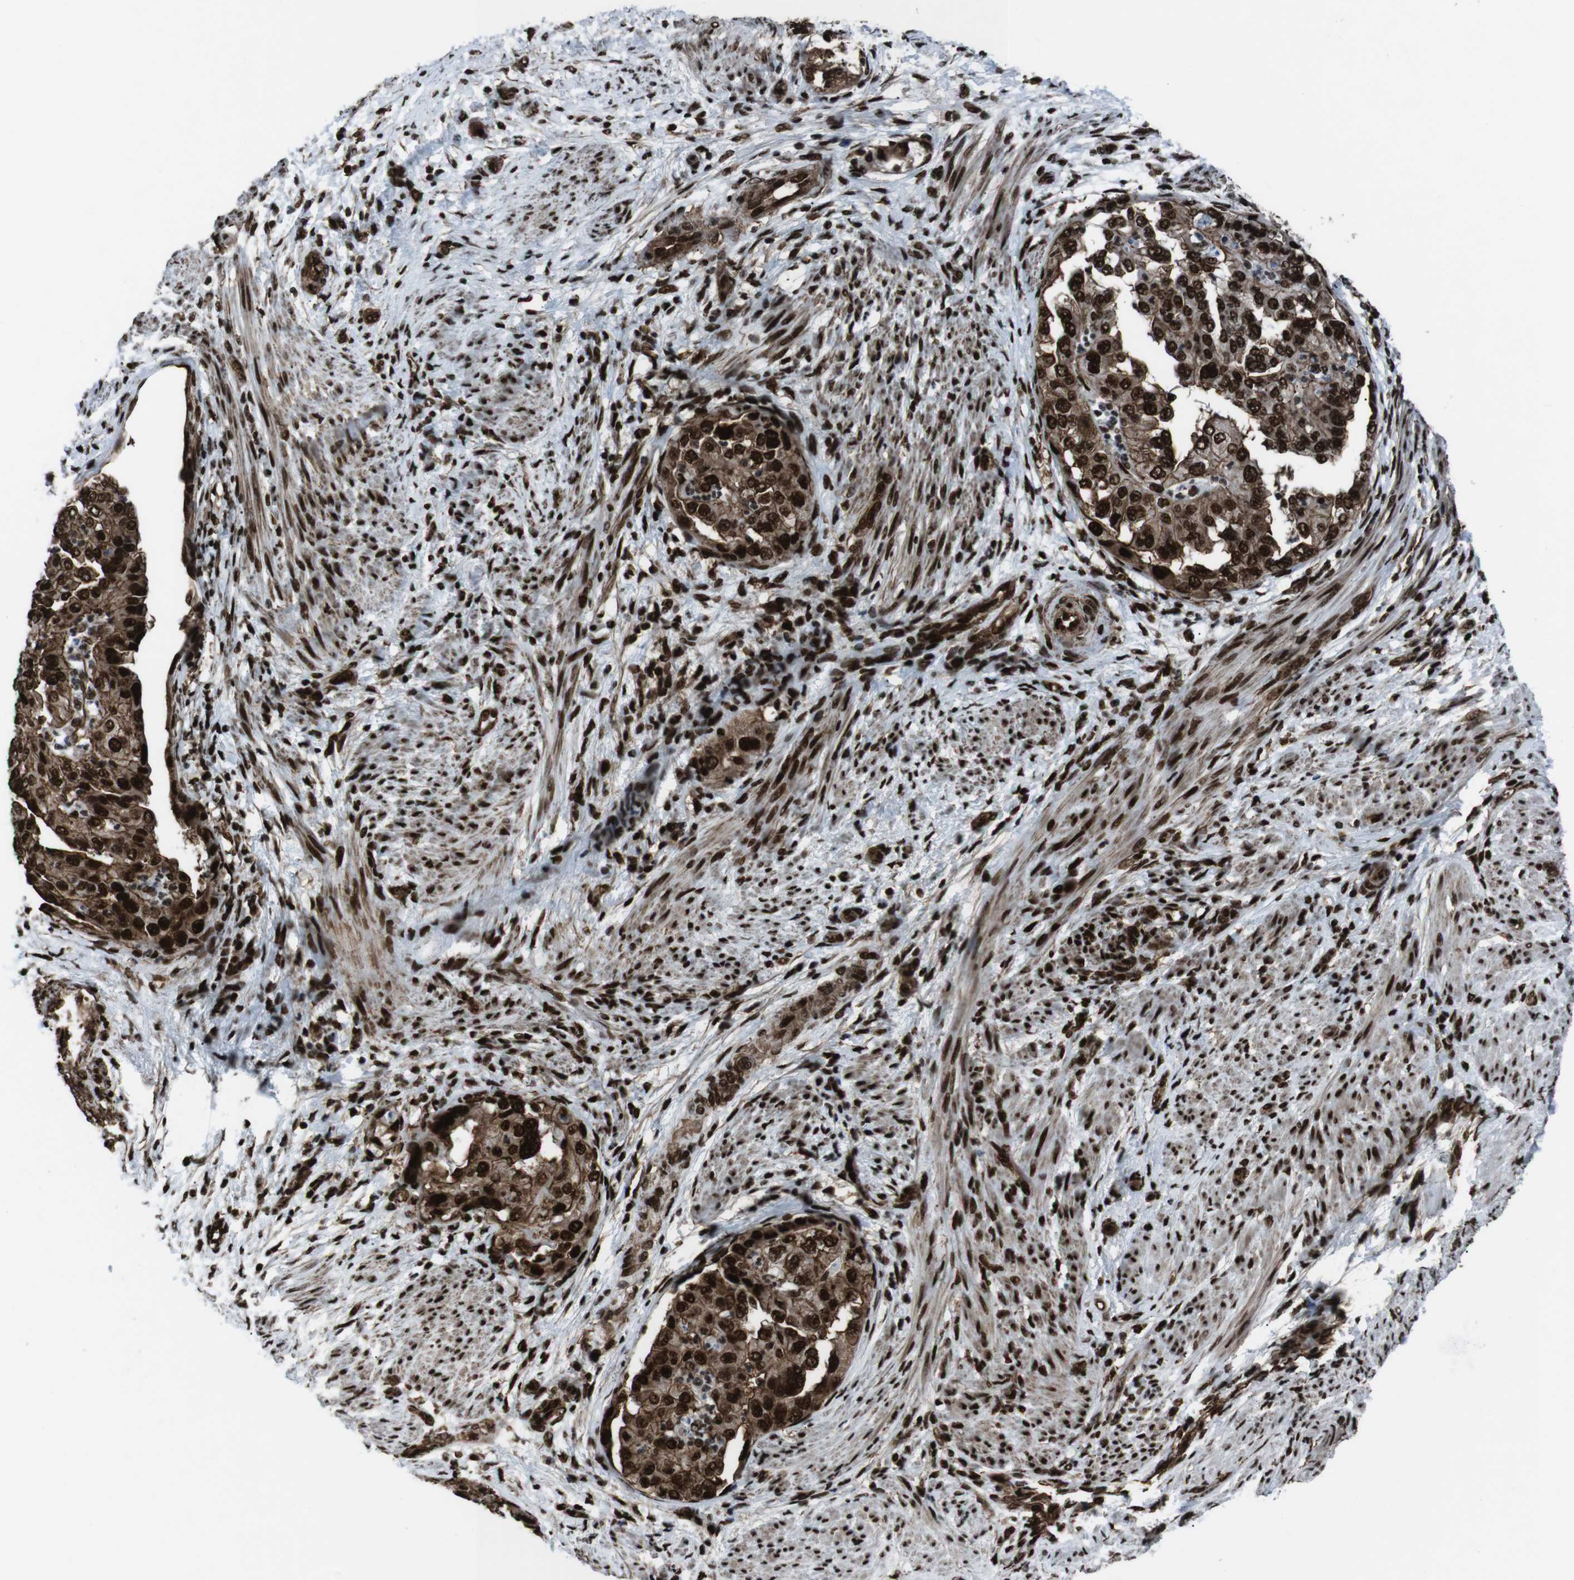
{"staining": {"intensity": "strong", "quantity": ">75%", "location": "cytoplasmic/membranous,nuclear"}, "tissue": "endometrial cancer", "cell_type": "Tumor cells", "image_type": "cancer", "snomed": [{"axis": "morphology", "description": "Adenocarcinoma, NOS"}, {"axis": "topography", "description": "Endometrium"}], "caption": "Tumor cells exhibit high levels of strong cytoplasmic/membranous and nuclear staining in about >75% of cells in endometrial cancer (adenocarcinoma).", "gene": "HNRNPU", "patient": {"sex": "female", "age": 85}}